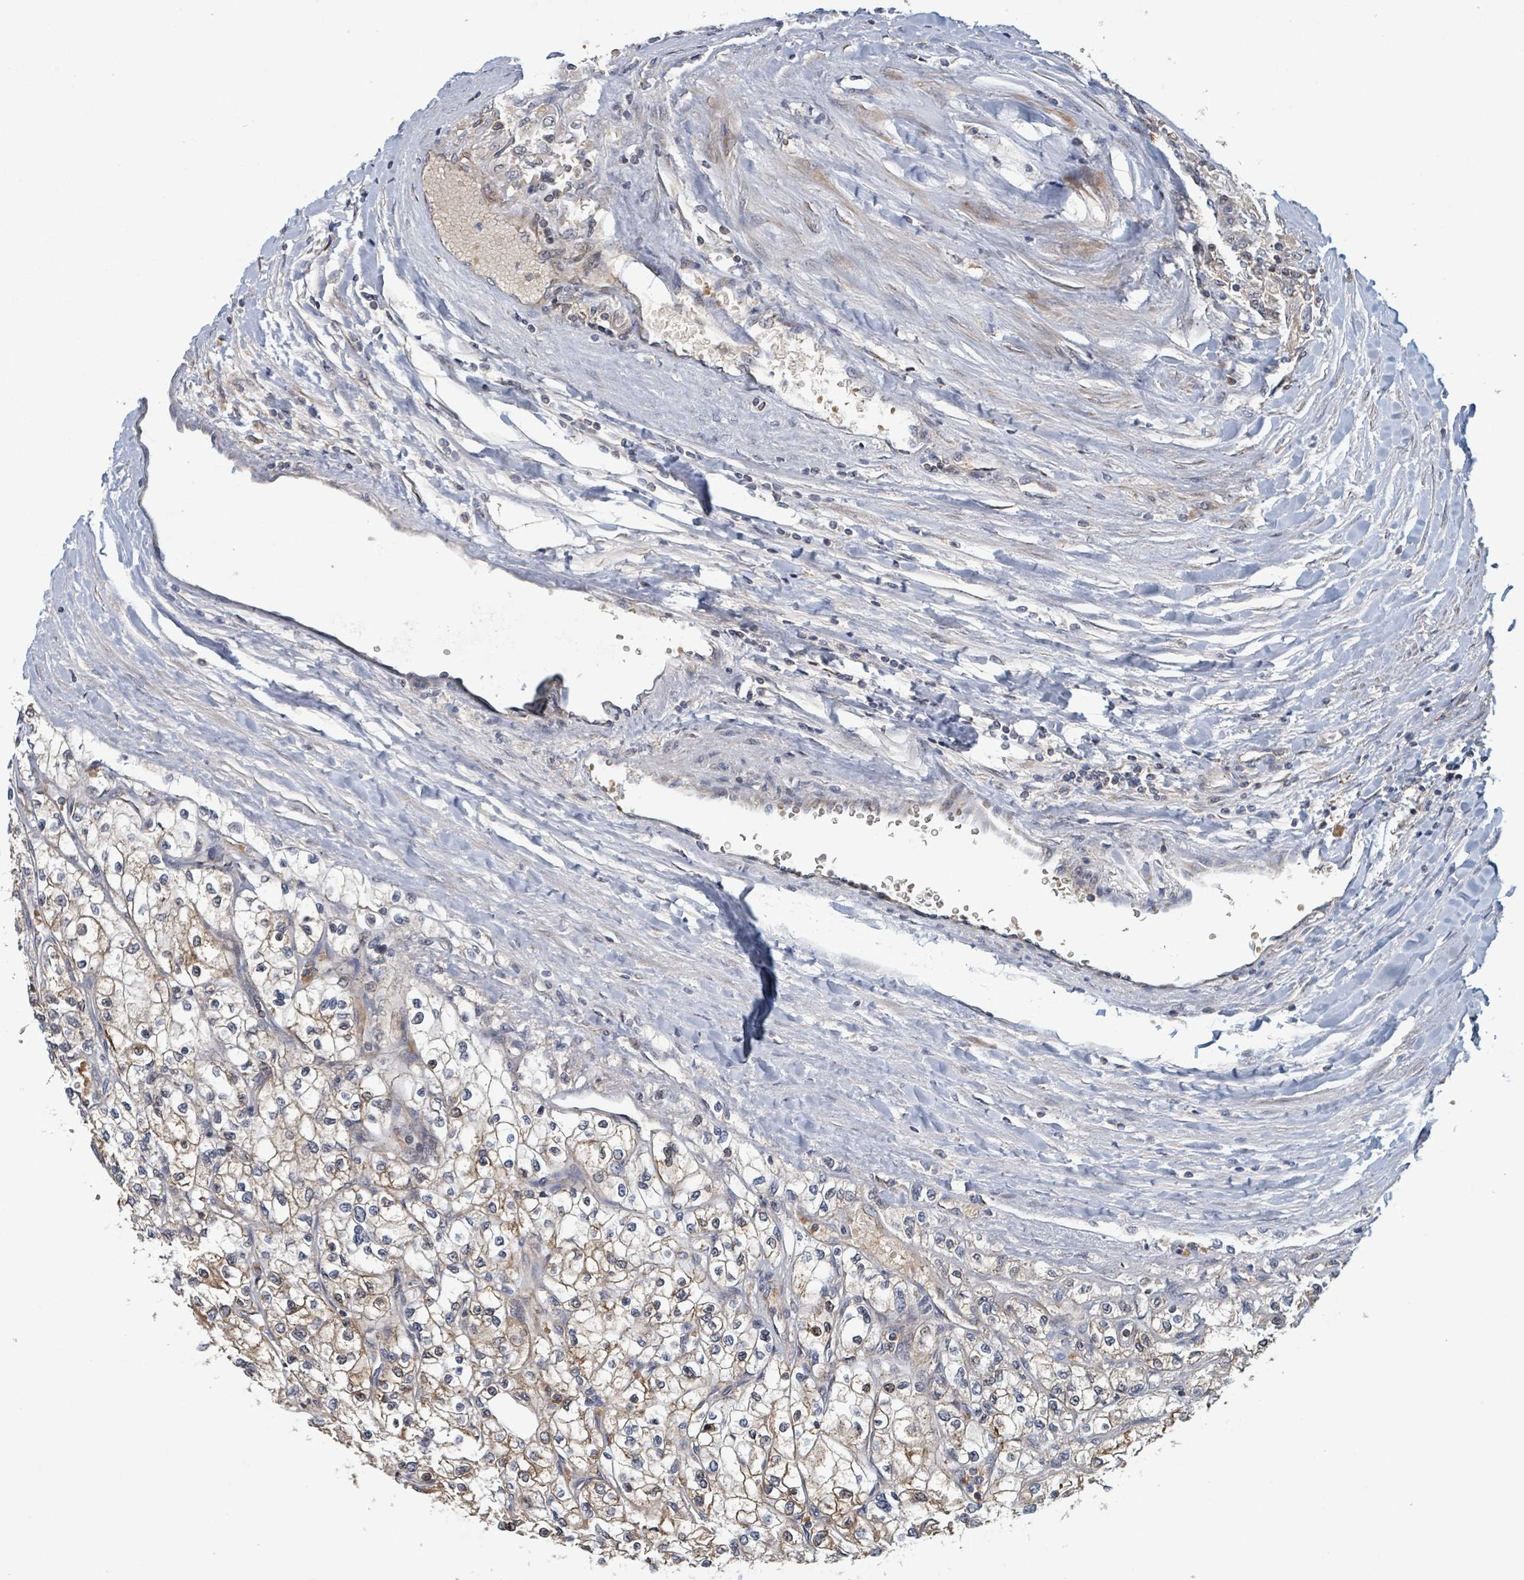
{"staining": {"intensity": "moderate", "quantity": "25%-75%", "location": "cytoplasmic/membranous"}, "tissue": "renal cancer", "cell_type": "Tumor cells", "image_type": "cancer", "snomed": [{"axis": "morphology", "description": "Adenocarcinoma, NOS"}, {"axis": "topography", "description": "Kidney"}], "caption": "Moderate cytoplasmic/membranous protein positivity is appreciated in about 25%-75% of tumor cells in renal adenocarcinoma.", "gene": "HIVEP1", "patient": {"sex": "male", "age": 80}}